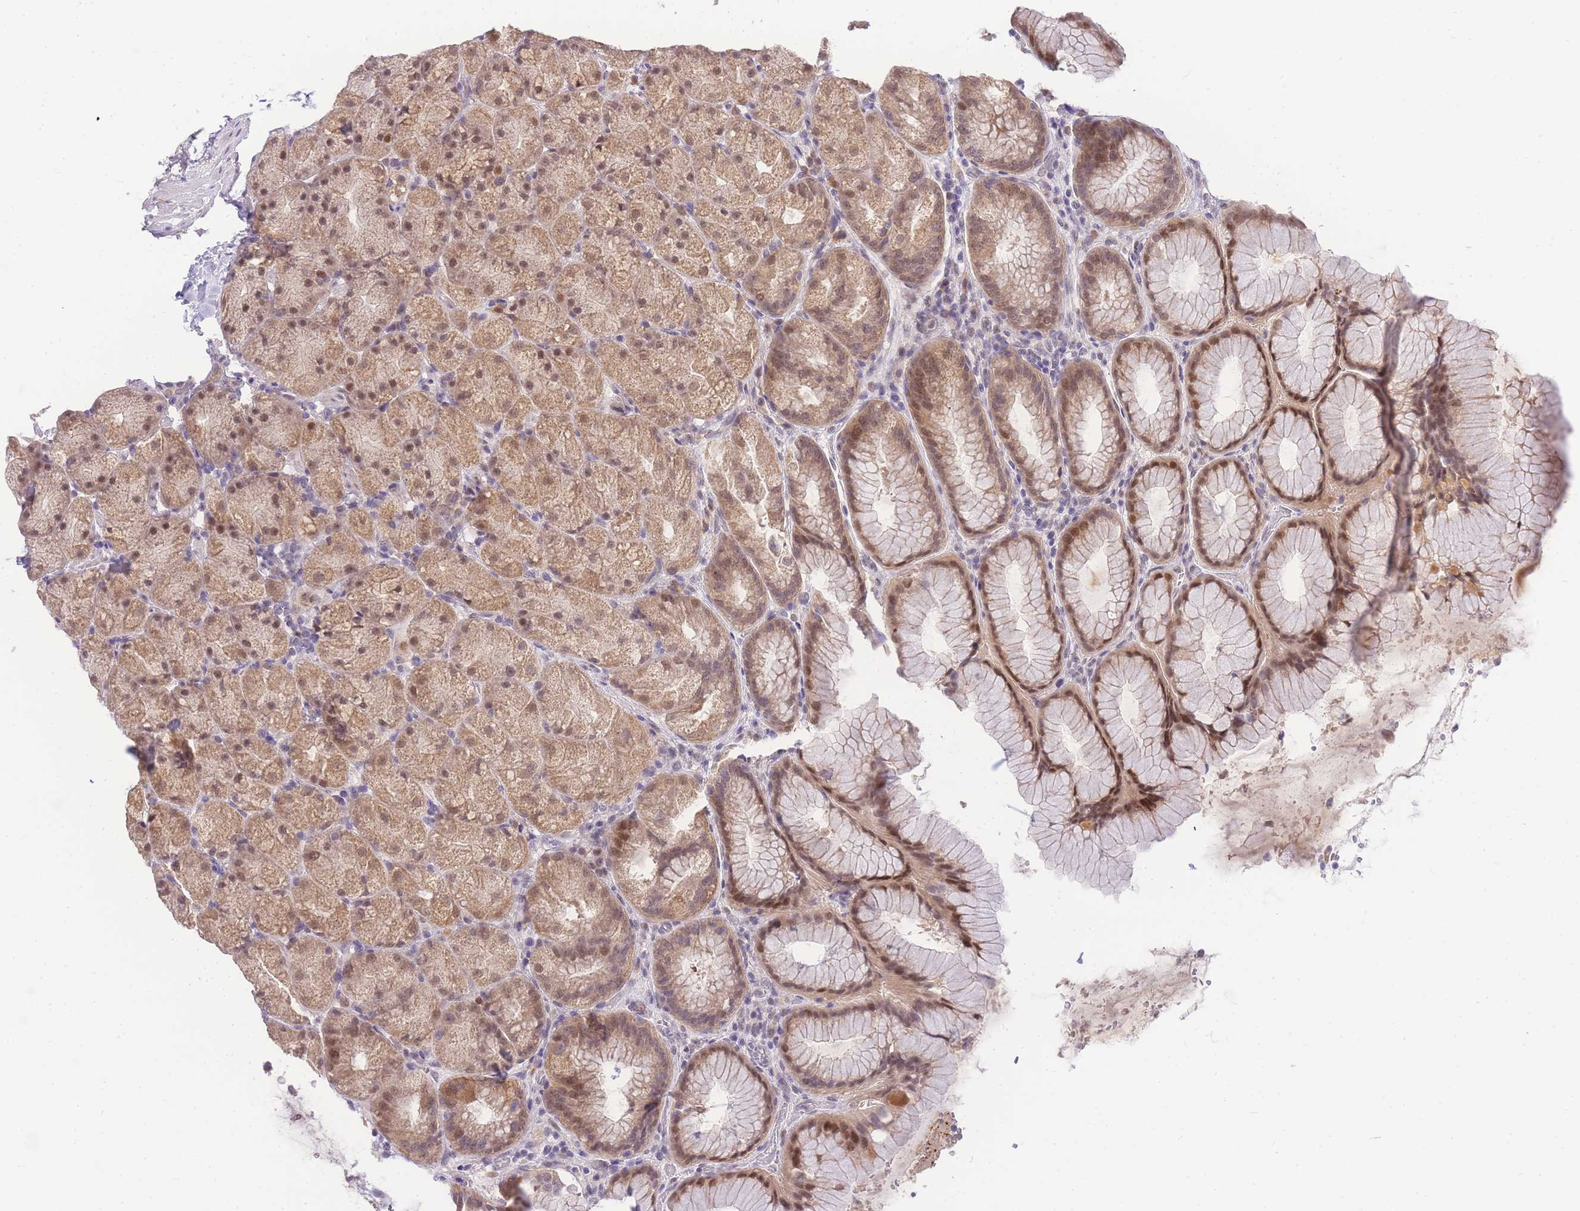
{"staining": {"intensity": "moderate", "quantity": ">75%", "location": "cytoplasmic/membranous,nuclear"}, "tissue": "stomach", "cell_type": "Glandular cells", "image_type": "normal", "snomed": [{"axis": "morphology", "description": "Normal tissue, NOS"}, {"axis": "topography", "description": "Stomach, upper"}, {"axis": "topography", "description": "Stomach"}], "caption": "Glandular cells display medium levels of moderate cytoplasmic/membranous,nuclear positivity in about >75% of cells in unremarkable stomach. (IHC, brightfield microscopy, high magnification).", "gene": "PUS10", "patient": {"sex": "male", "age": 48}}